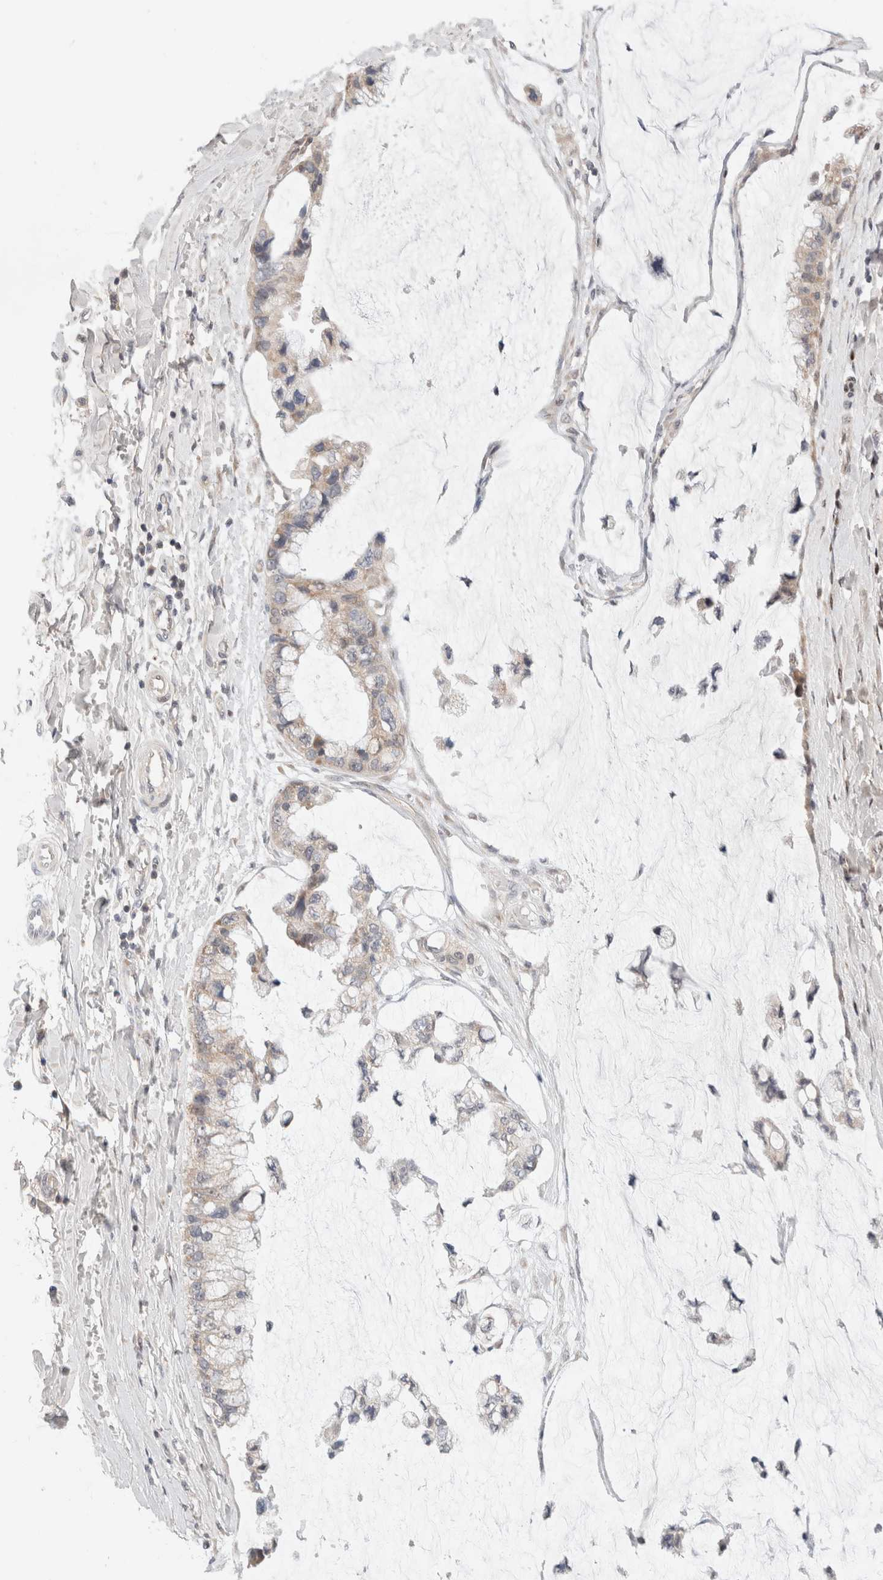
{"staining": {"intensity": "weak", "quantity": "<25%", "location": "cytoplasmic/membranous"}, "tissue": "ovarian cancer", "cell_type": "Tumor cells", "image_type": "cancer", "snomed": [{"axis": "morphology", "description": "Cystadenocarcinoma, mucinous, NOS"}, {"axis": "topography", "description": "Ovary"}], "caption": "An immunohistochemistry (IHC) photomicrograph of mucinous cystadenocarcinoma (ovarian) is shown. There is no staining in tumor cells of mucinous cystadenocarcinoma (ovarian).", "gene": "ERI3", "patient": {"sex": "female", "age": 39}}